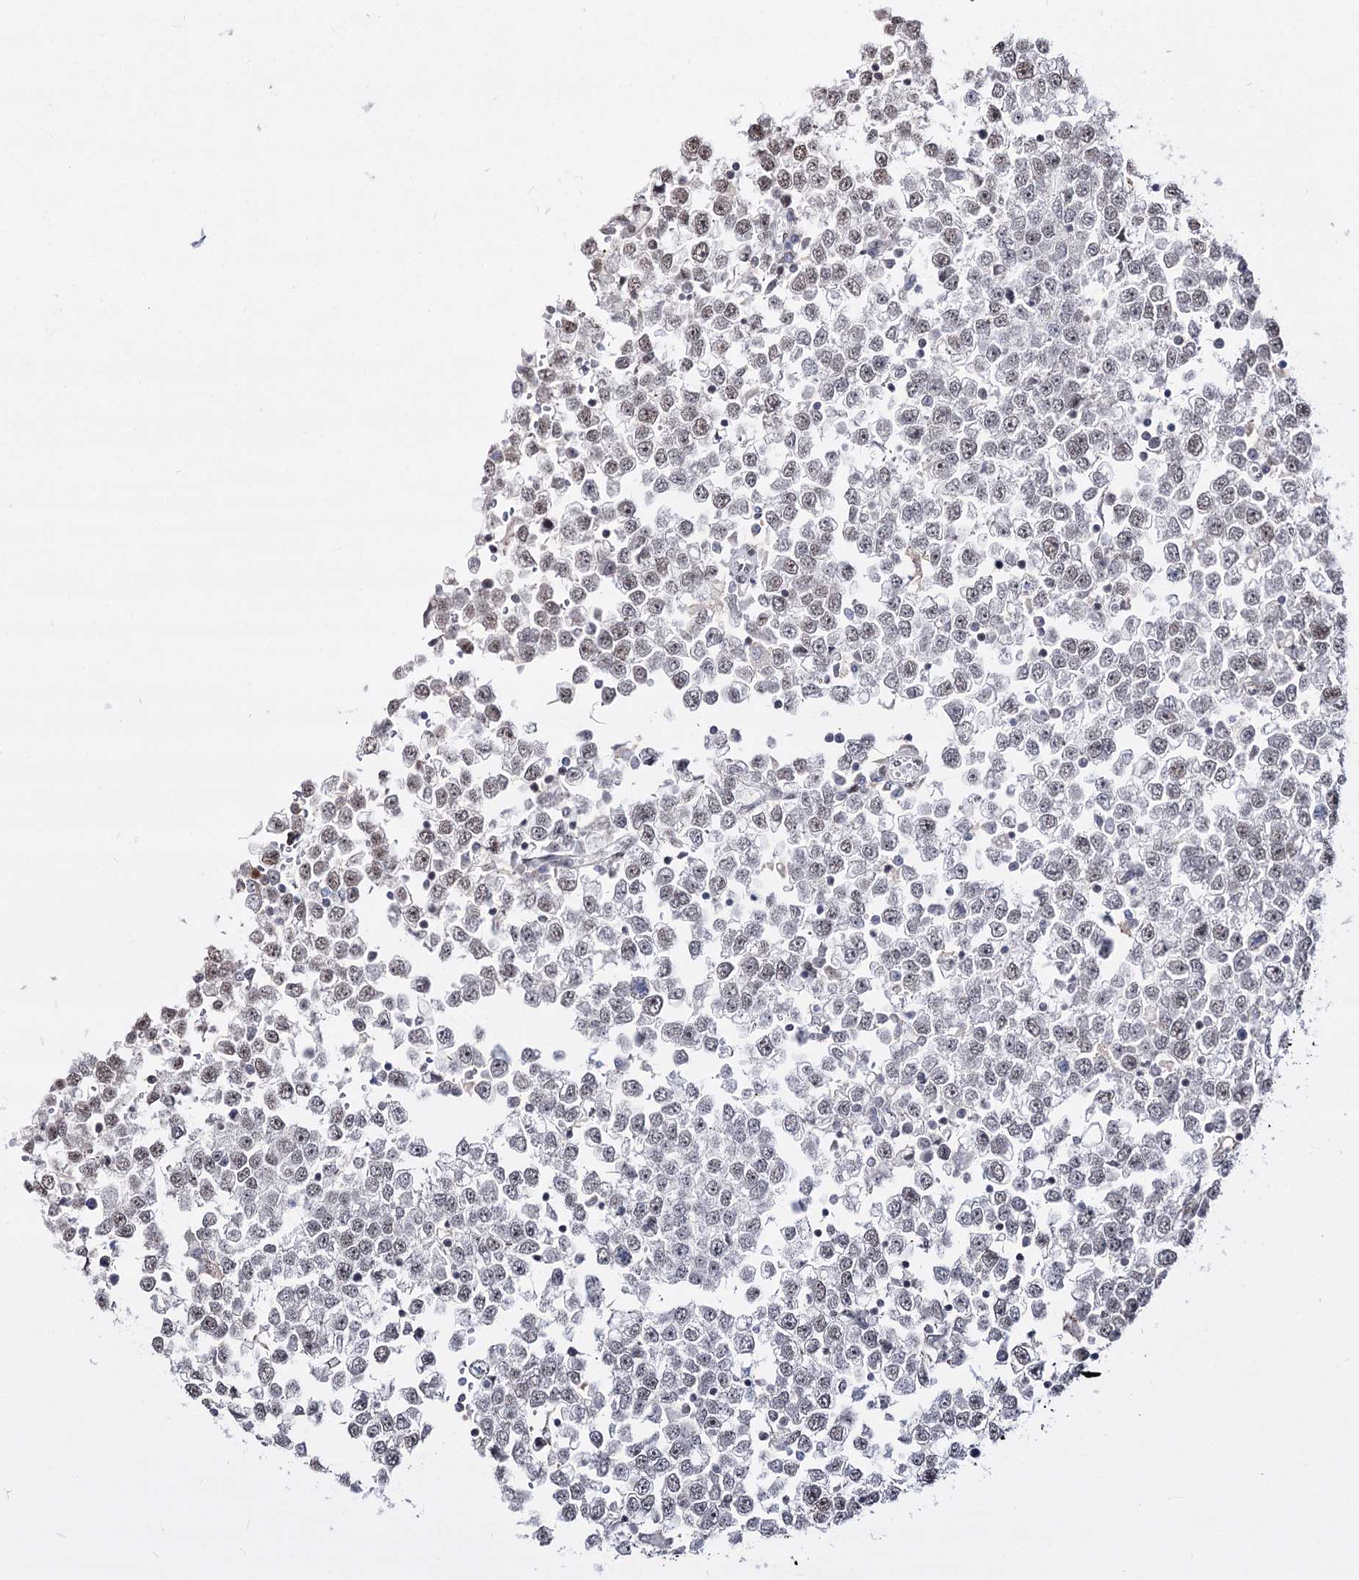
{"staining": {"intensity": "weak", "quantity": "25%-75%", "location": "nuclear"}, "tissue": "testis cancer", "cell_type": "Tumor cells", "image_type": "cancer", "snomed": [{"axis": "morphology", "description": "Seminoma, NOS"}, {"axis": "topography", "description": "Testis"}], "caption": "This photomicrograph exhibits immunohistochemistry (IHC) staining of human testis cancer, with low weak nuclear positivity in about 25%-75% of tumor cells.", "gene": "STOX1", "patient": {"sex": "male", "age": 65}}